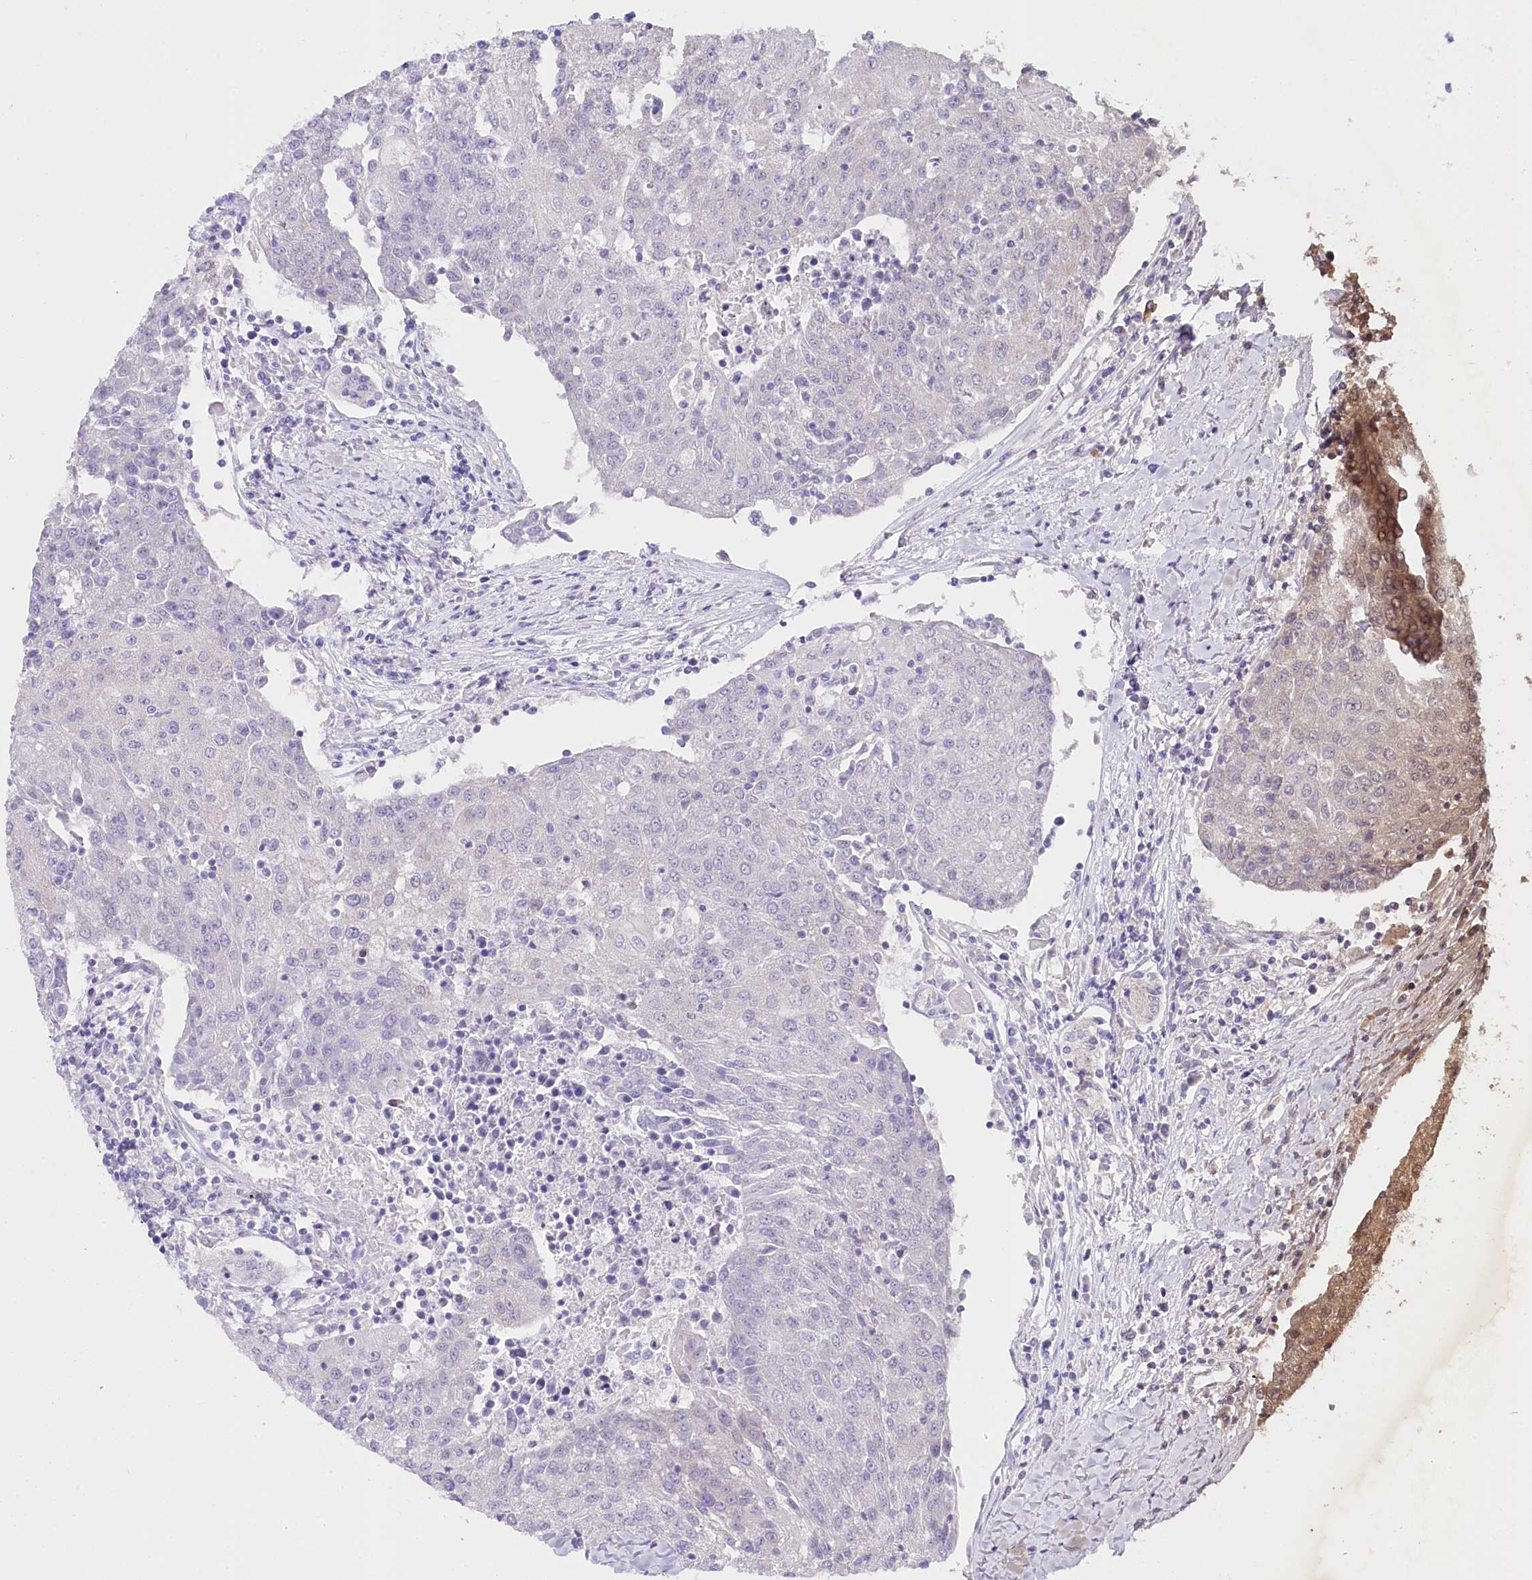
{"staining": {"intensity": "negative", "quantity": "none", "location": "none"}, "tissue": "urothelial cancer", "cell_type": "Tumor cells", "image_type": "cancer", "snomed": [{"axis": "morphology", "description": "Urothelial carcinoma, High grade"}, {"axis": "topography", "description": "Urinary bladder"}], "caption": "A high-resolution histopathology image shows immunohistochemistry (IHC) staining of urothelial cancer, which displays no significant positivity in tumor cells.", "gene": "CSN3", "patient": {"sex": "female", "age": 85}}